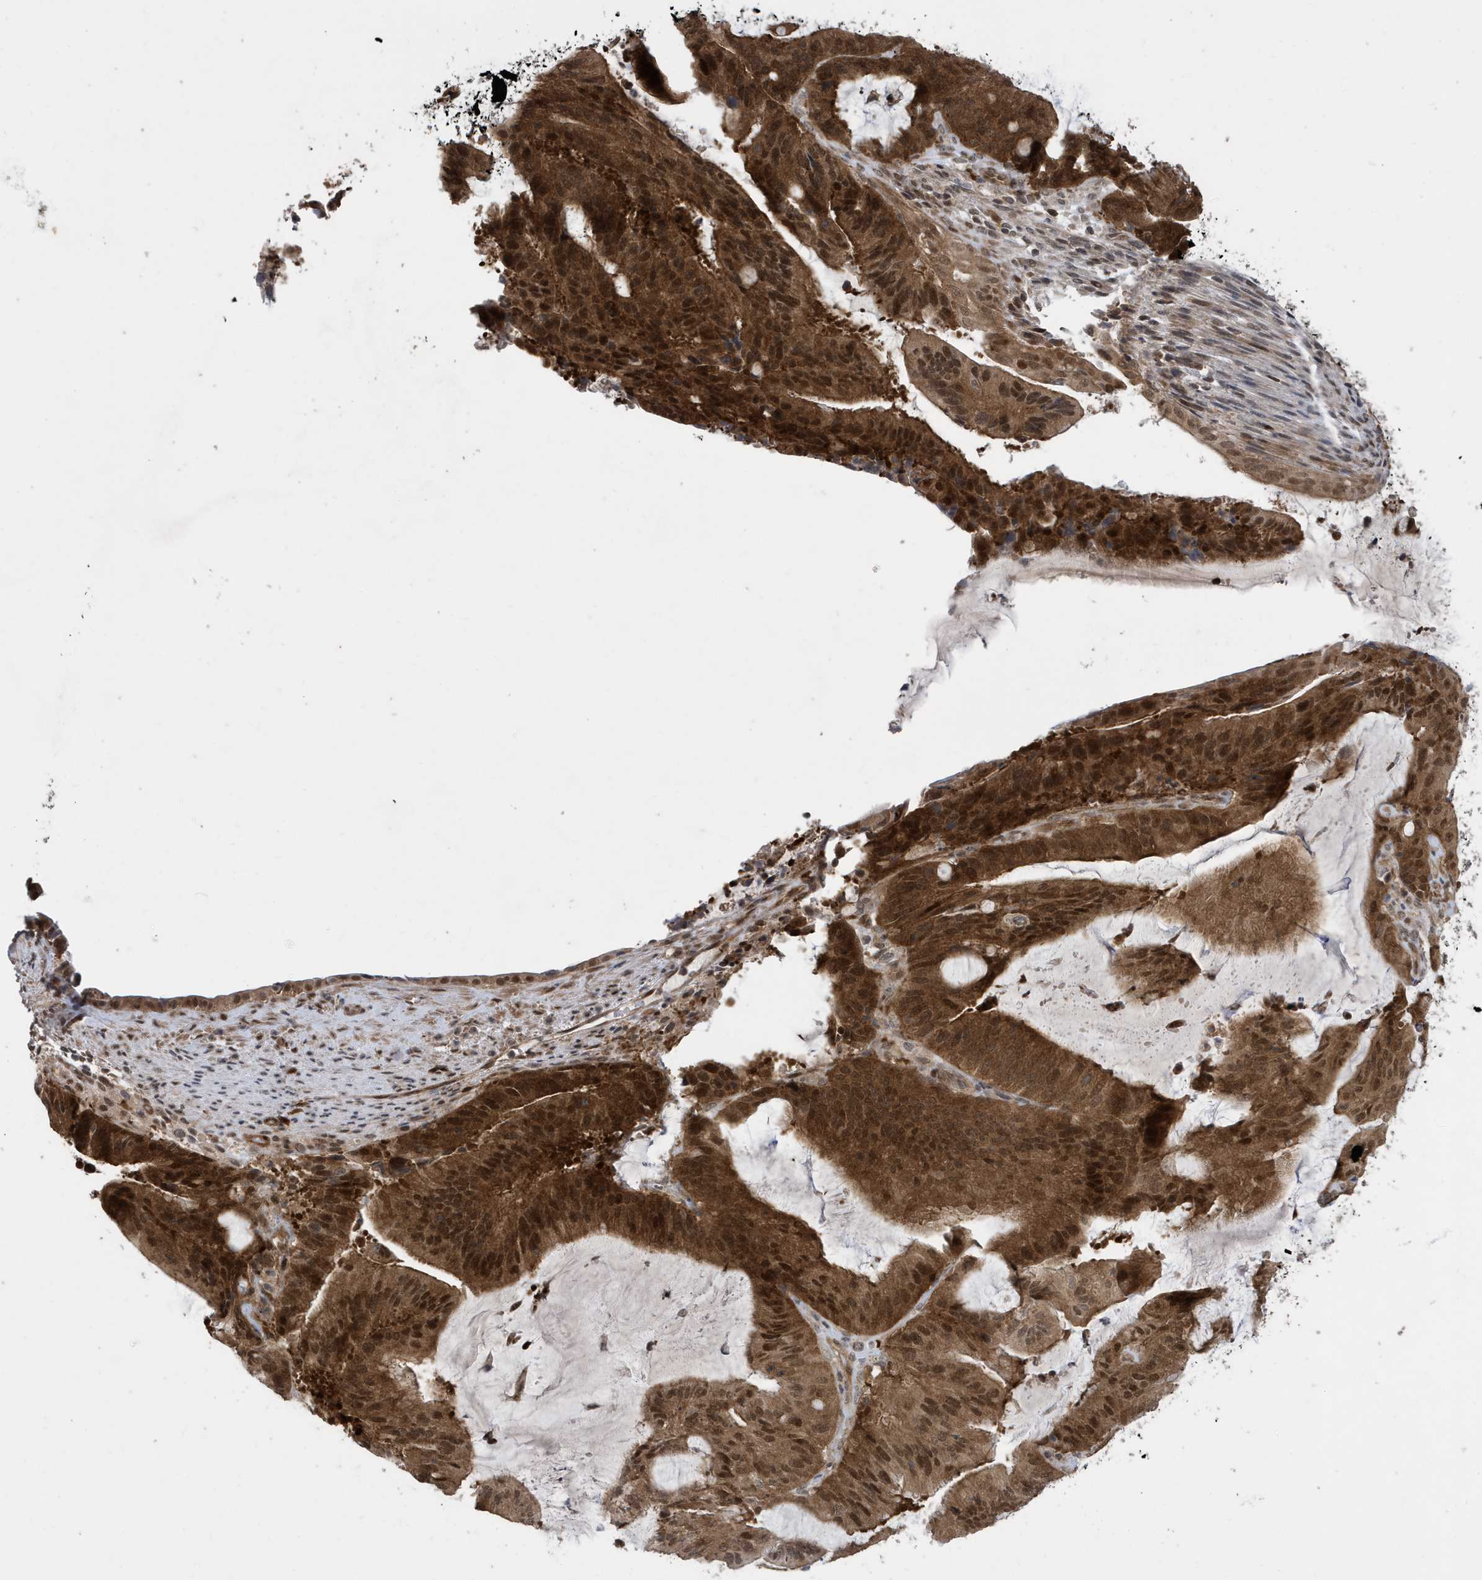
{"staining": {"intensity": "strong", "quantity": ">75%", "location": "cytoplasmic/membranous,nuclear"}, "tissue": "liver cancer", "cell_type": "Tumor cells", "image_type": "cancer", "snomed": [{"axis": "morphology", "description": "Normal tissue, NOS"}, {"axis": "morphology", "description": "Cholangiocarcinoma"}, {"axis": "topography", "description": "Liver"}, {"axis": "topography", "description": "Peripheral nerve tissue"}], "caption": "Immunohistochemical staining of liver cancer shows high levels of strong cytoplasmic/membranous and nuclear protein staining in approximately >75% of tumor cells. The staining was performed using DAB, with brown indicating positive protein expression. Nuclei are stained blue with hematoxylin.", "gene": "UBQLN1", "patient": {"sex": "female", "age": 73}}